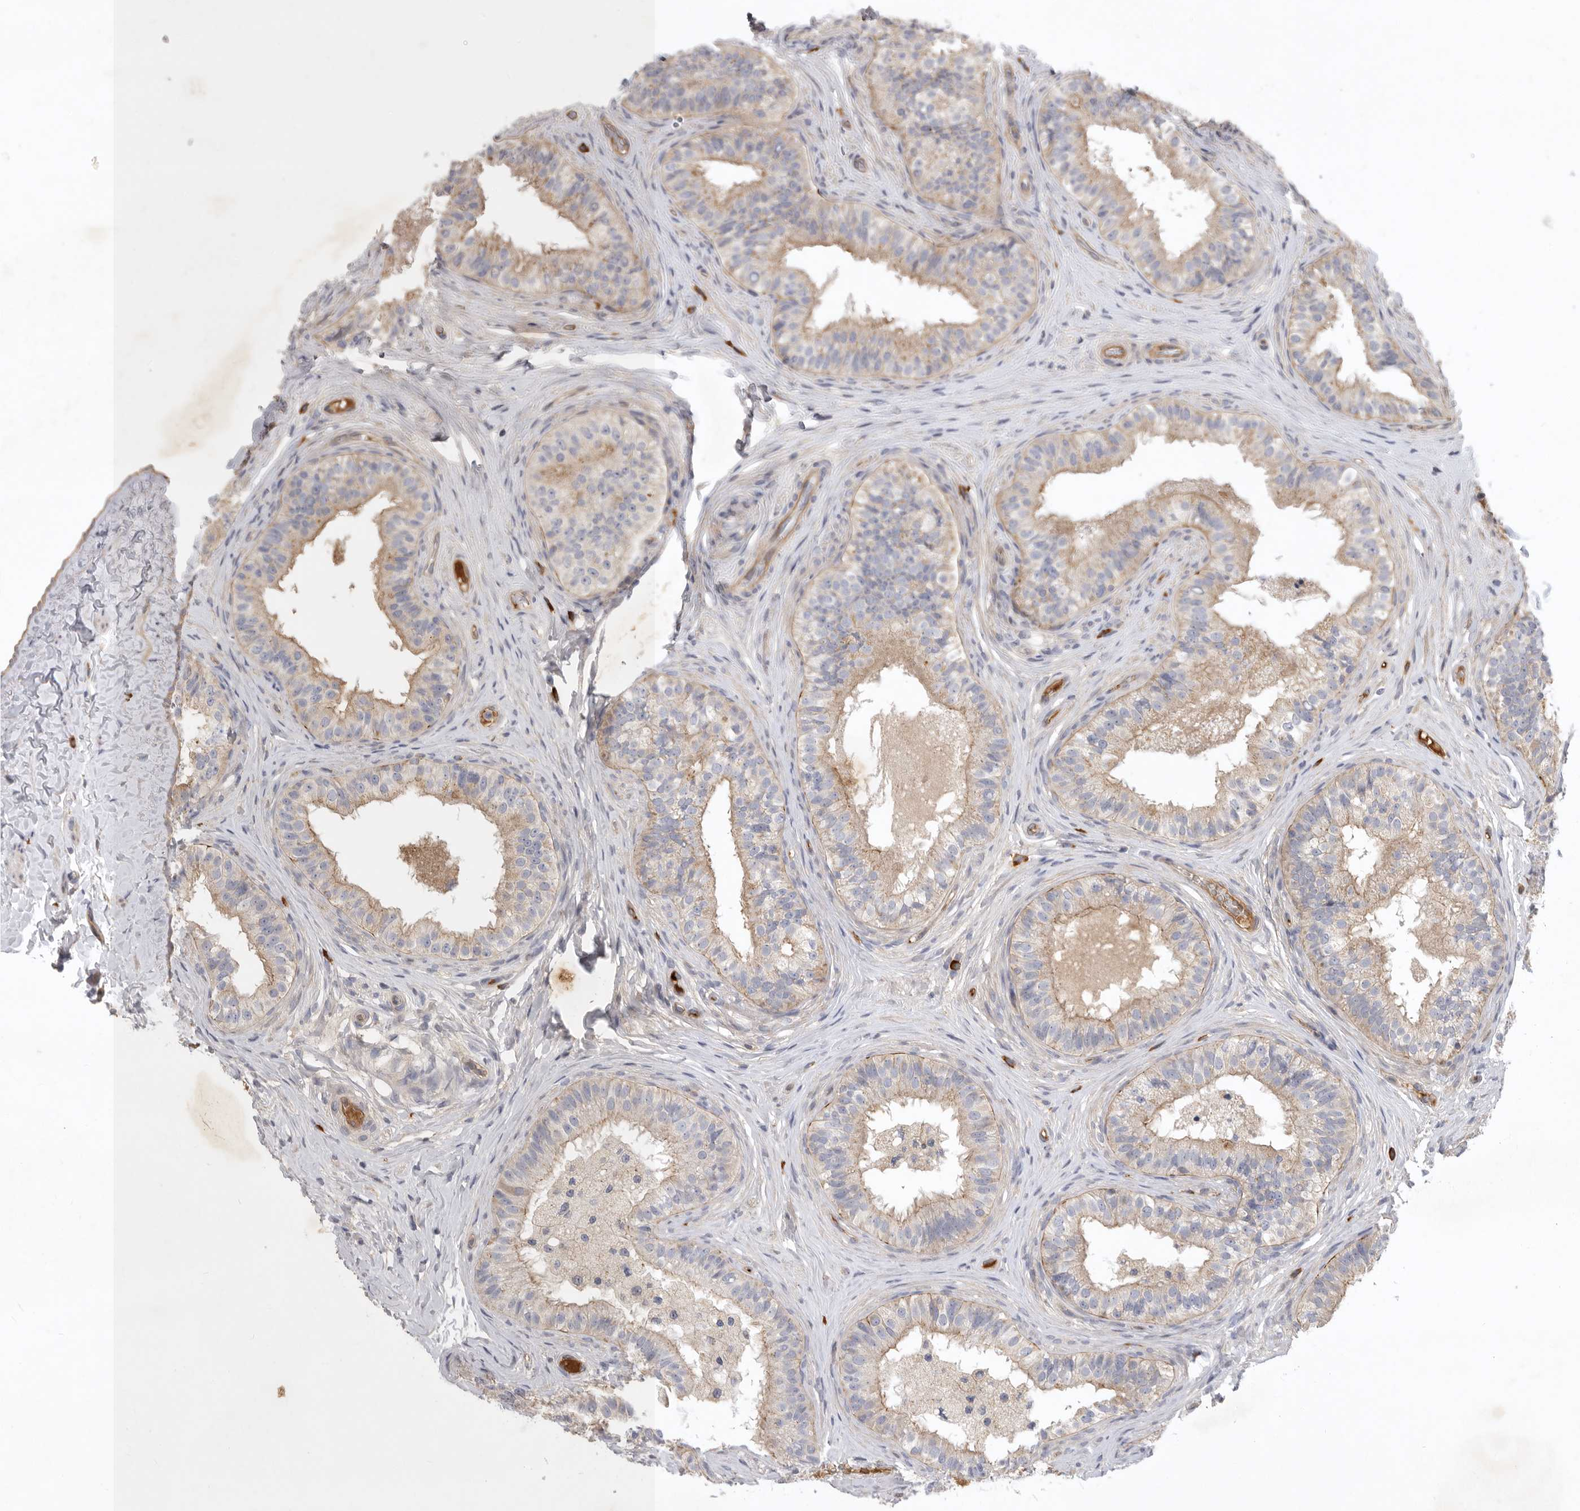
{"staining": {"intensity": "weak", "quantity": ">75%", "location": "cytoplasmic/membranous"}, "tissue": "epididymis", "cell_type": "Glandular cells", "image_type": "normal", "snomed": [{"axis": "morphology", "description": "Normal tissue, NOS"}, {"axis": "topography", "description": "Epididymis"}], "caption": "The immunohistochemical stain labels weak cytoplasmic/membranous expression in glandular cells of normal epididymis.", "gene": "MLPH", "patient": {"sex": "male", "age": 49}}